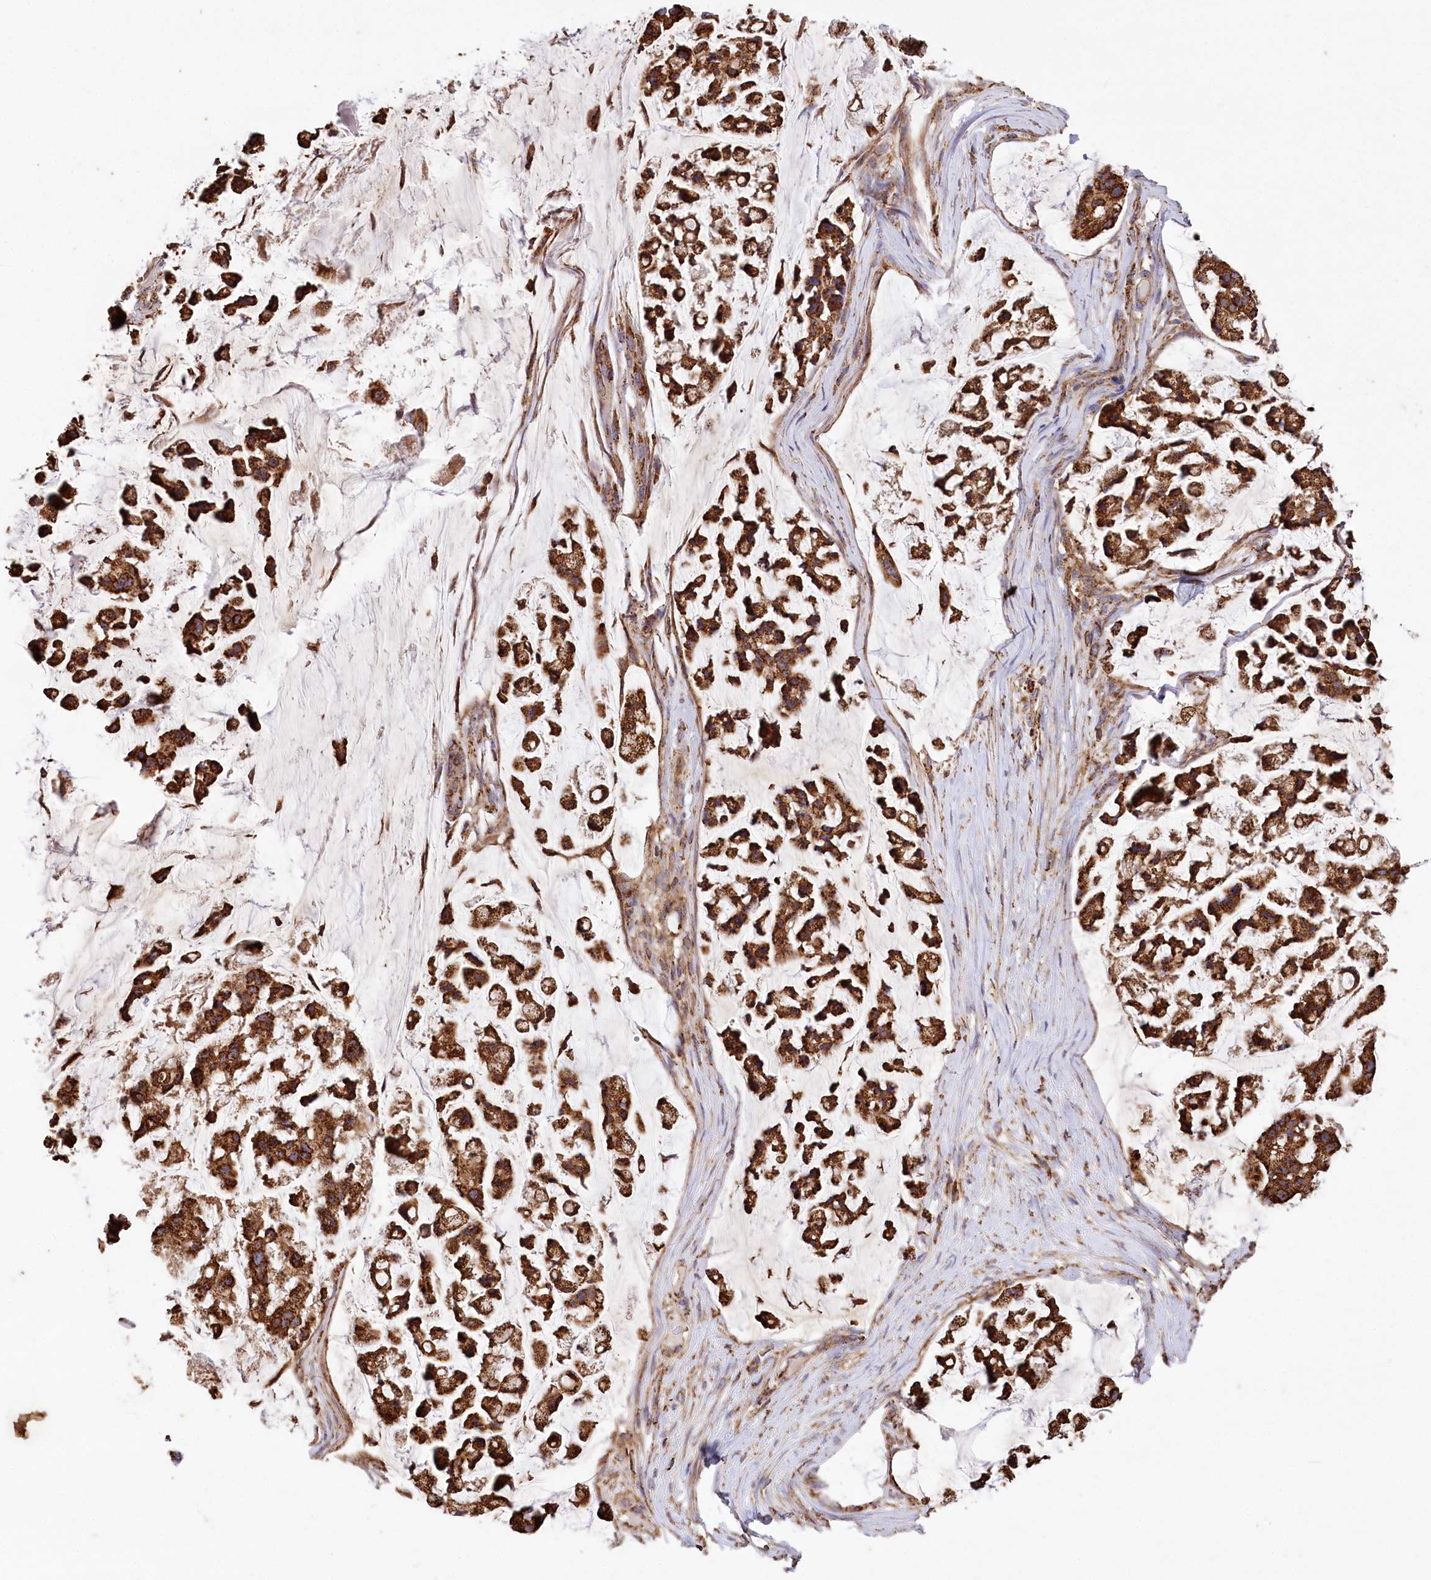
{"staining": {"intensity": "strong", "quantity": ">75%", "location": "cytoplasmic/membranous"}, "tissue": "stomach cancer", "cell_type": "Tumor cells", "image_type": "cancer", "snomed": [{"axis": "morphology", "description": "Adenocarcinoma, NOS"}, {"axis": "topography", "description": "Stomach, lower"}], "caption": "Protein staining reveals strong cytoplasmic/membranous staining in approximately >75% of tumor cells in stomach adenocarcinoma.", "gene": "CARD19", "patient": {"sex": "male", "age": 67}}